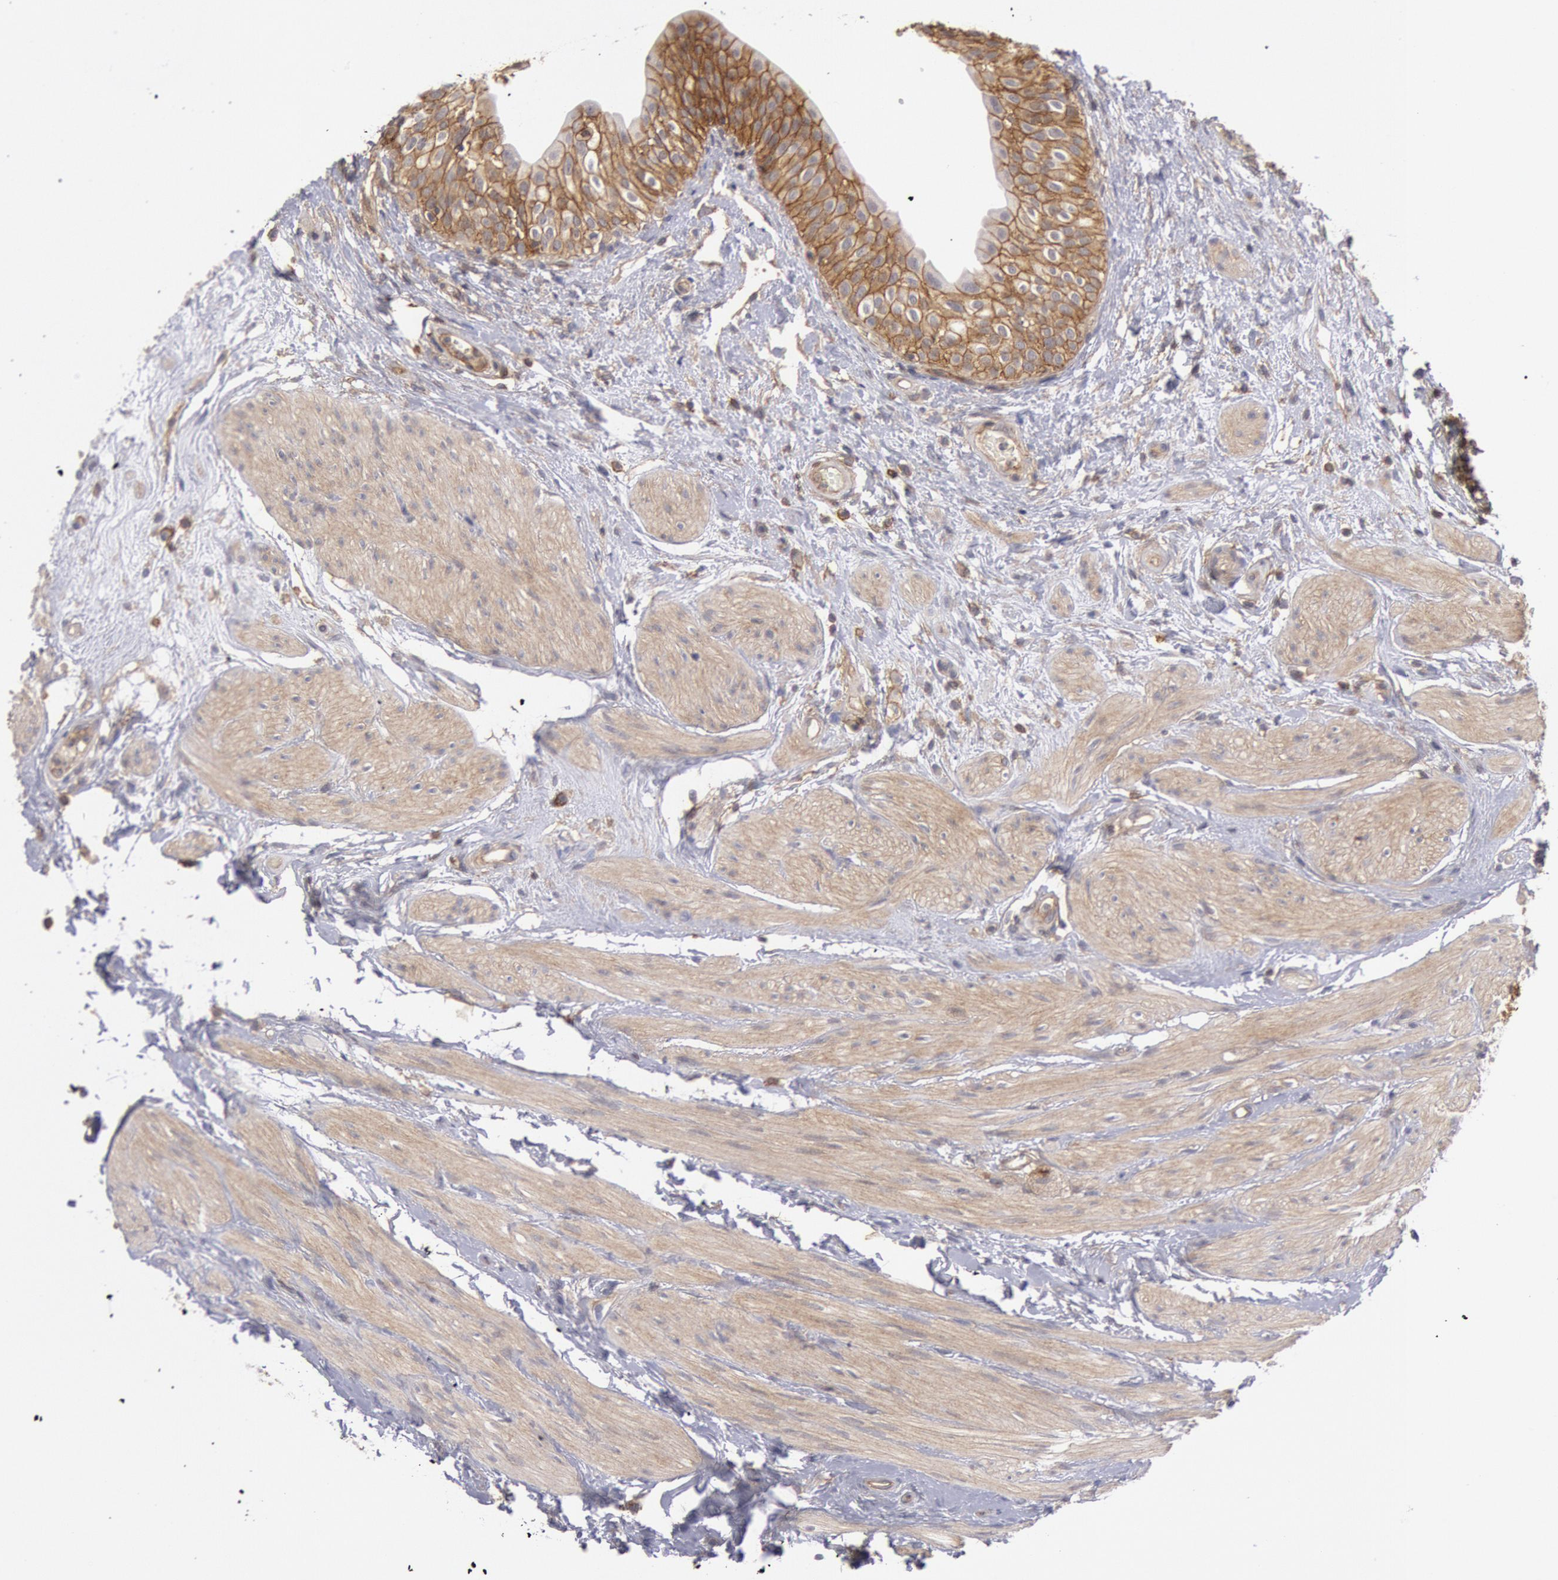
{"staining": {"intensity": "strong", "quantity": ">75%", "location": "cytoplasmic/membranous"}, "tissue": "urinary bladder", "cell_type": "Urothelial cells", "image_type": "normal", "snomed": [{"axis": "morphology", "description": "Normal tissue, NOS"}, {"axis": "topography", "description": "Urinary bladder"}], "caption": "Immunohistochemistry (IHC) (DAB) staining of normal urinary bladder reveals strong cytoplasmic/membranous protein staining in approximately >75% of urothelial cells. The protein of interest is shown in brown color, while the nuclei are stained blue.", "gene": "STX4", "patient": {"sex": "female", "age": 55}}